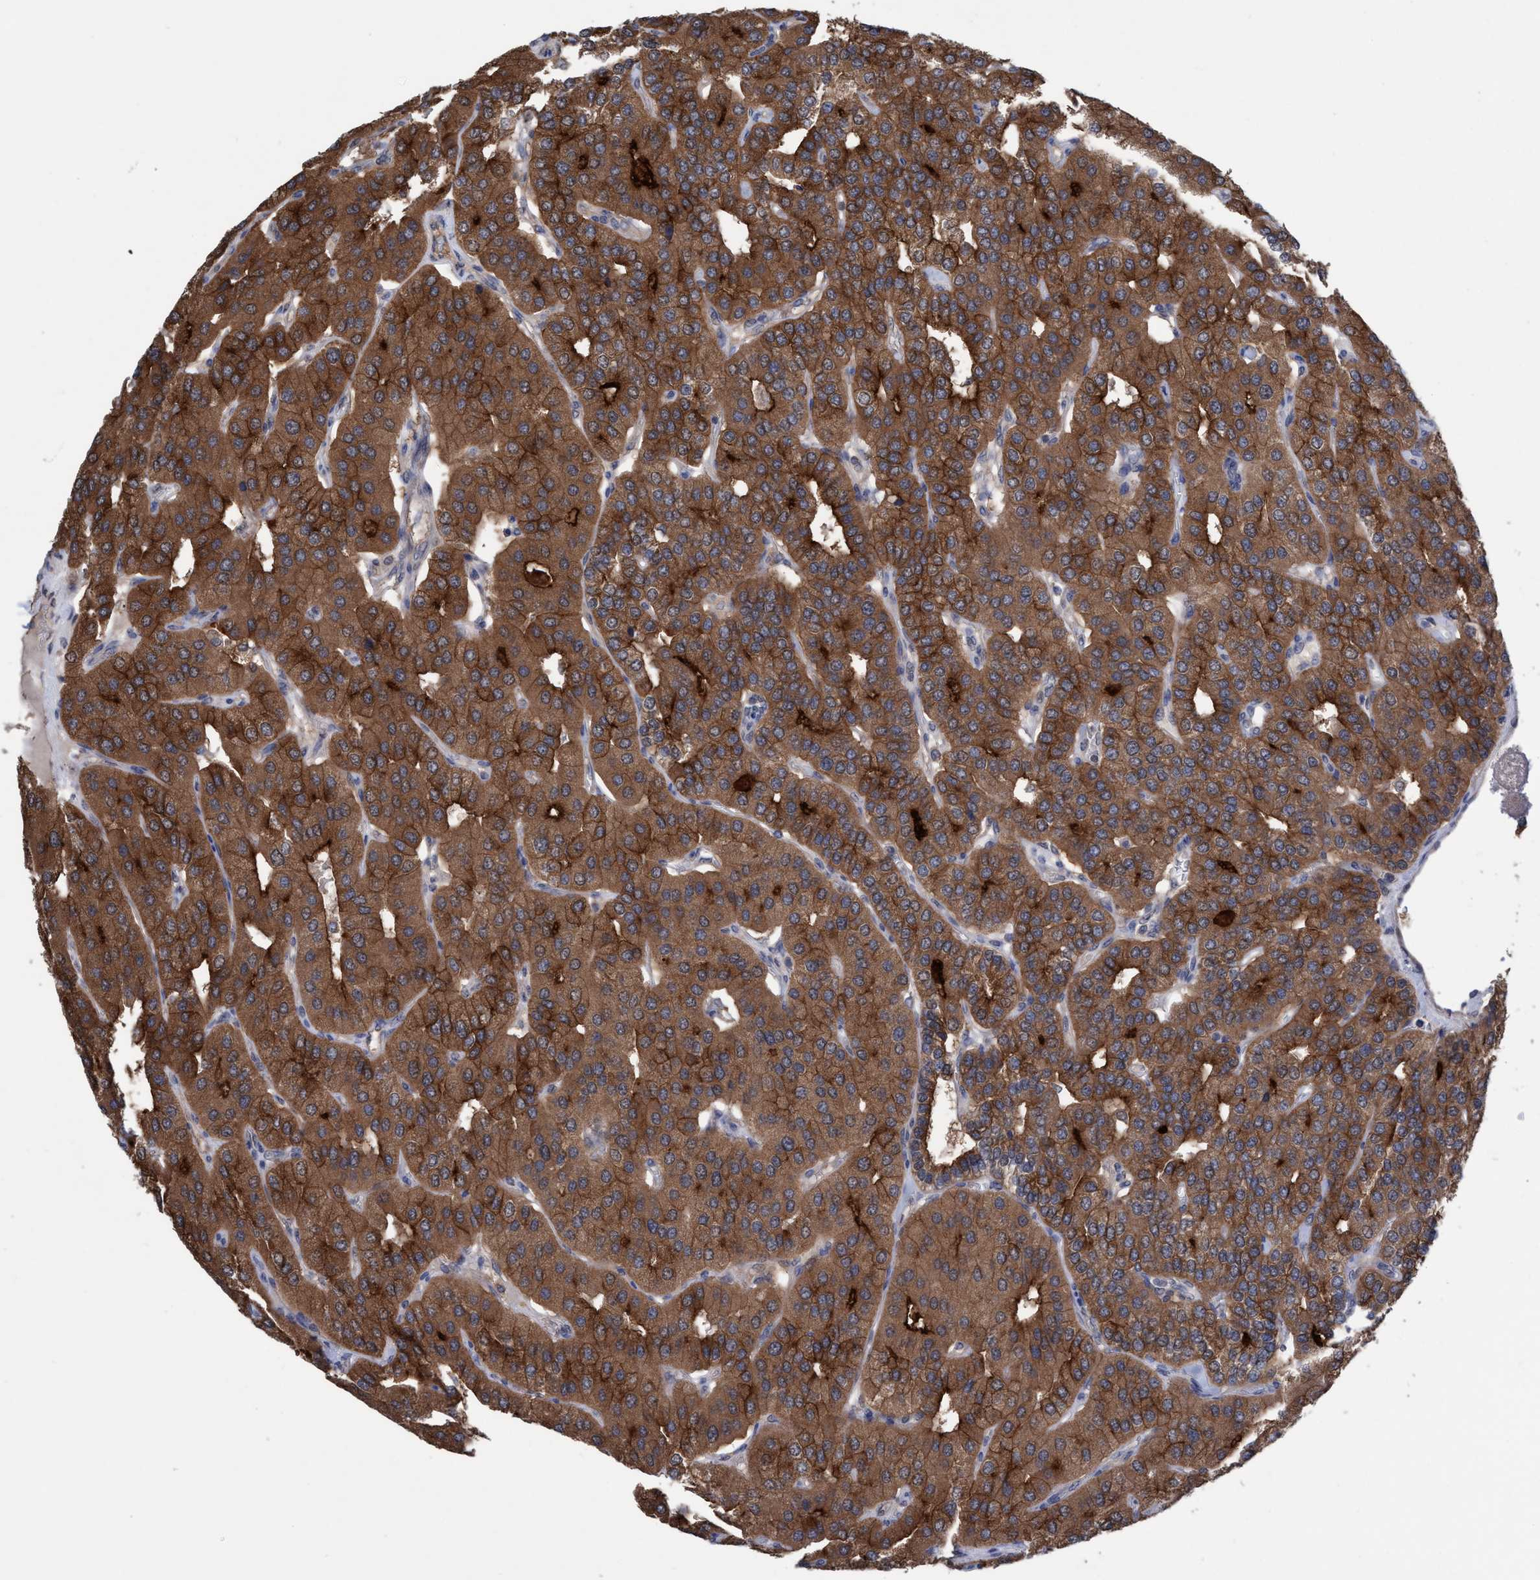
{"staining": {"intensity": "moderate", "quantity": ">75%", "location": "cytoplasmic/membranous"}, "tissue": "parathyroid gland", "cell_type": "Glandular cells", "image_type": "normal", "snomed": [{"axis": "morphology", "description": "Normal tissue, NOS"}, {"axis": "morphology", "description": "Adenoma, NOS"}, {"axis": "topography", "description": "Parathyroid gland"}], "caption": "About >75% of glandular cells in benign human parathyroid gland exhibit moderate cytoplasmic/membranous protein expression as visualized by brown immunohistochemical staining.", "gene": "GLOD4", "patient": {"sex": "female", "age": 86}}